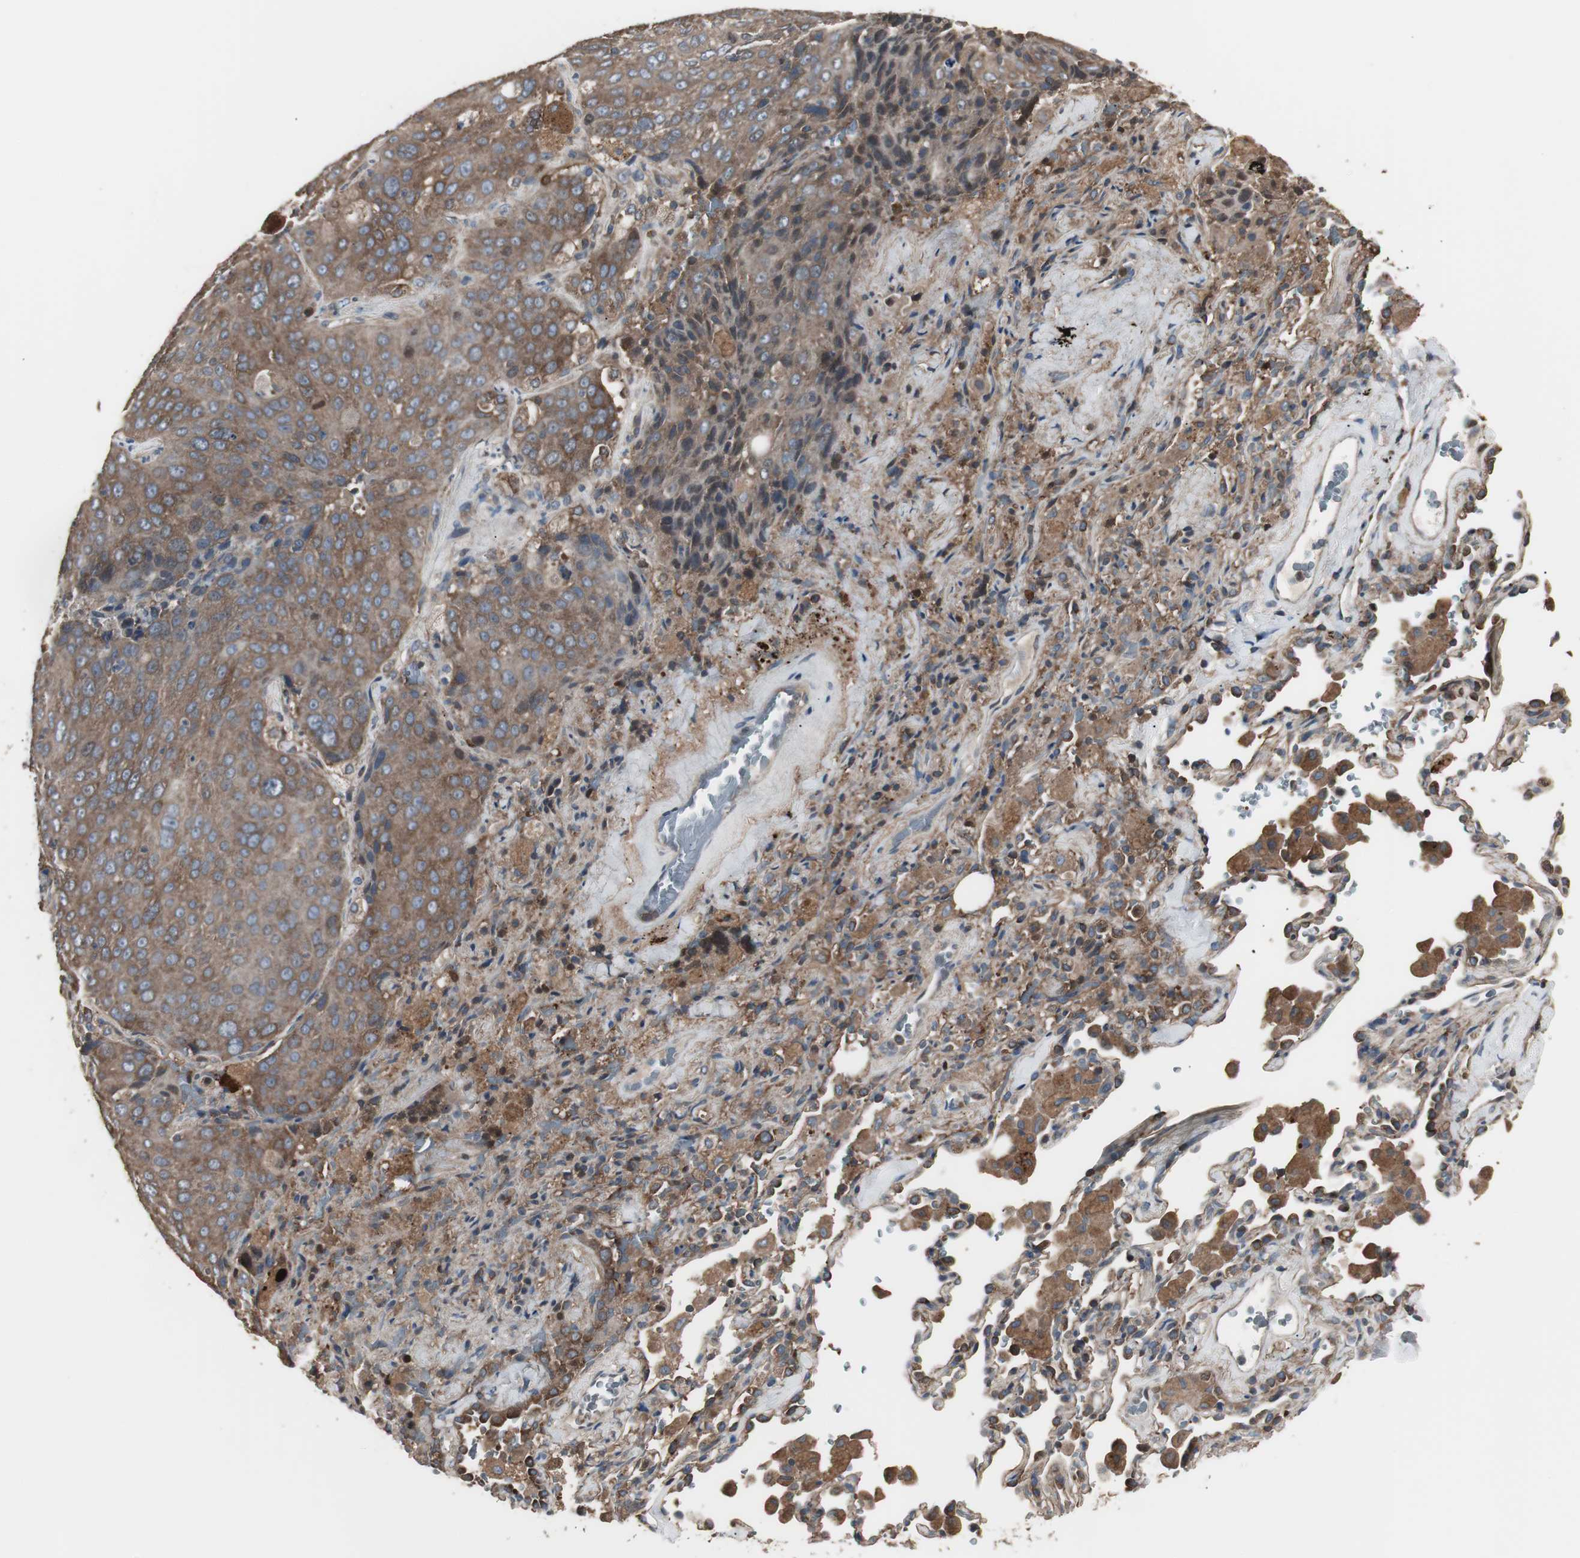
{"staining": {"intensity": "moderate", "quantity": ">75%", "location": "cytoplasmic/membranous"}, "tissue": "lung cancer", "cell_type": "Tumor cells", "image_type": "cancer", "snomed": [{"axis": "morphology", "description": "Squamous cell carcinoma, NOS"}, {"axis": "topography", "description": "Lung"}], "caption": "A micrograph showing moderate cytoplasmic/membranous staining in approximately >75% of tumor cells in lung cancer, as visualized by brown immunohistochemical staining.", "gene": "CAPNS1", "patient": {"sex": "male", "age": 54}}